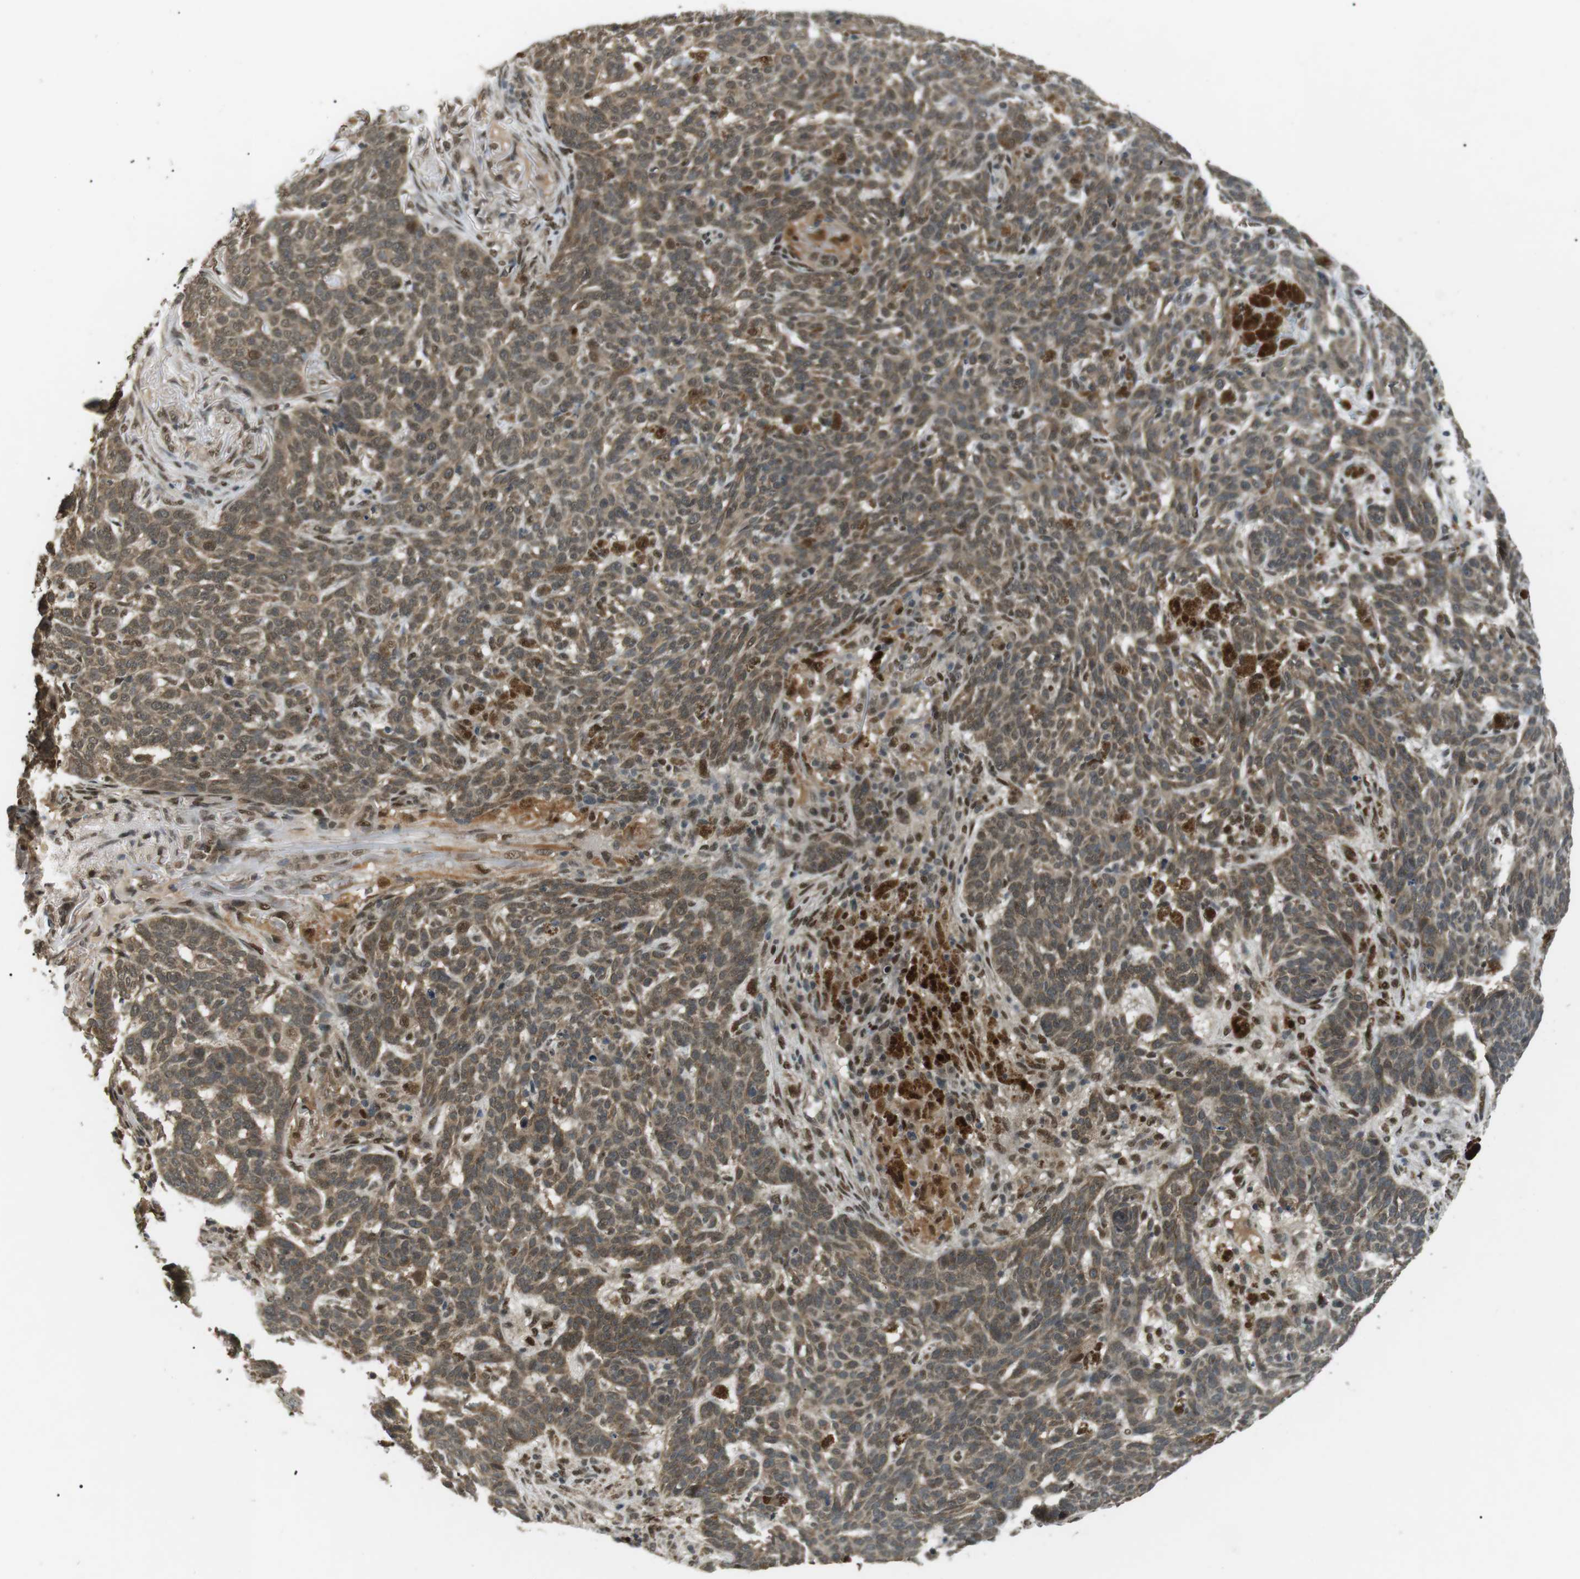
{"staining": {"intensity": "moderate", "quantity": ">75%", "location": "cytoplasmic/membranous"}, "tissue": "skin cancer", "cell_type": "Tumor cells", "image_type": "cancer", "snomed": [{"axis": "morphology", "description": "Basal cell carcinoma"}, {"axis": "topography", "description": "Skin"}], "caption": "Protein expression analysis of basal cell carcinoma (skin) demonstrates moderate cytoplasmic/membranous expression in approximately >75% of tumor cells. (DAB IHC with brightfield microscopy, high magnification).", "gene": "ORAI3", "patient": {"sex": "male", "age": 85}}